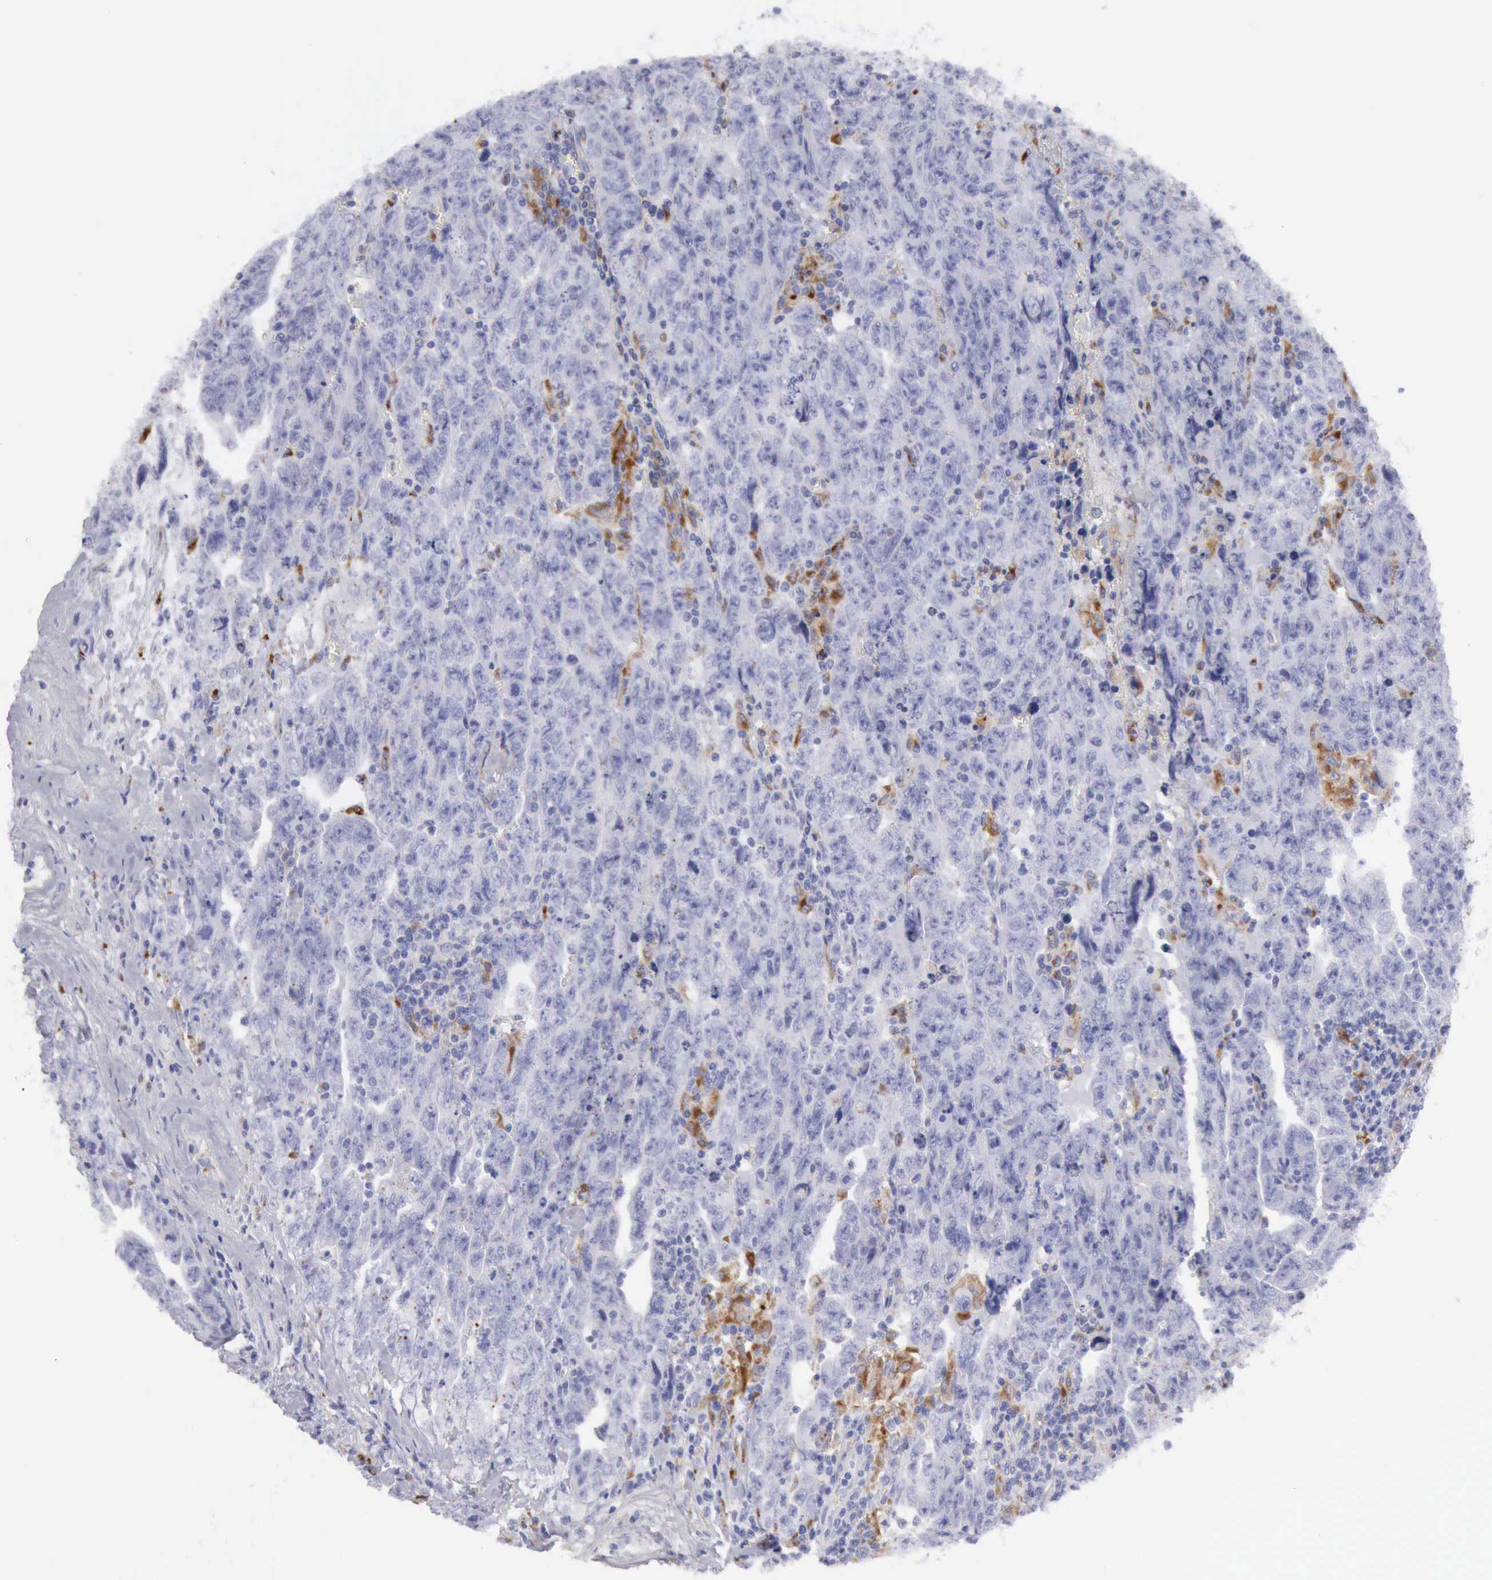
{"staining": {"intensity": "negative", "quantity": "none", "location": "none"}, "tissue": "testis cancer", "cell_type": "Tumor cells", "image_type": "cancer", "snomed": [{"axis": "morphology", "description": "Carcinoma, Embryonal, NOS"}, {"axis": "topography", "description": "Testis"}], "caption": "Human testis embryonal carcinoma stained for a protein using immunohistochemistry (IHC) reveals no staining in tumor cells.", "gene": "CTSS", "patient": {"sex": "male", "age": 28}}